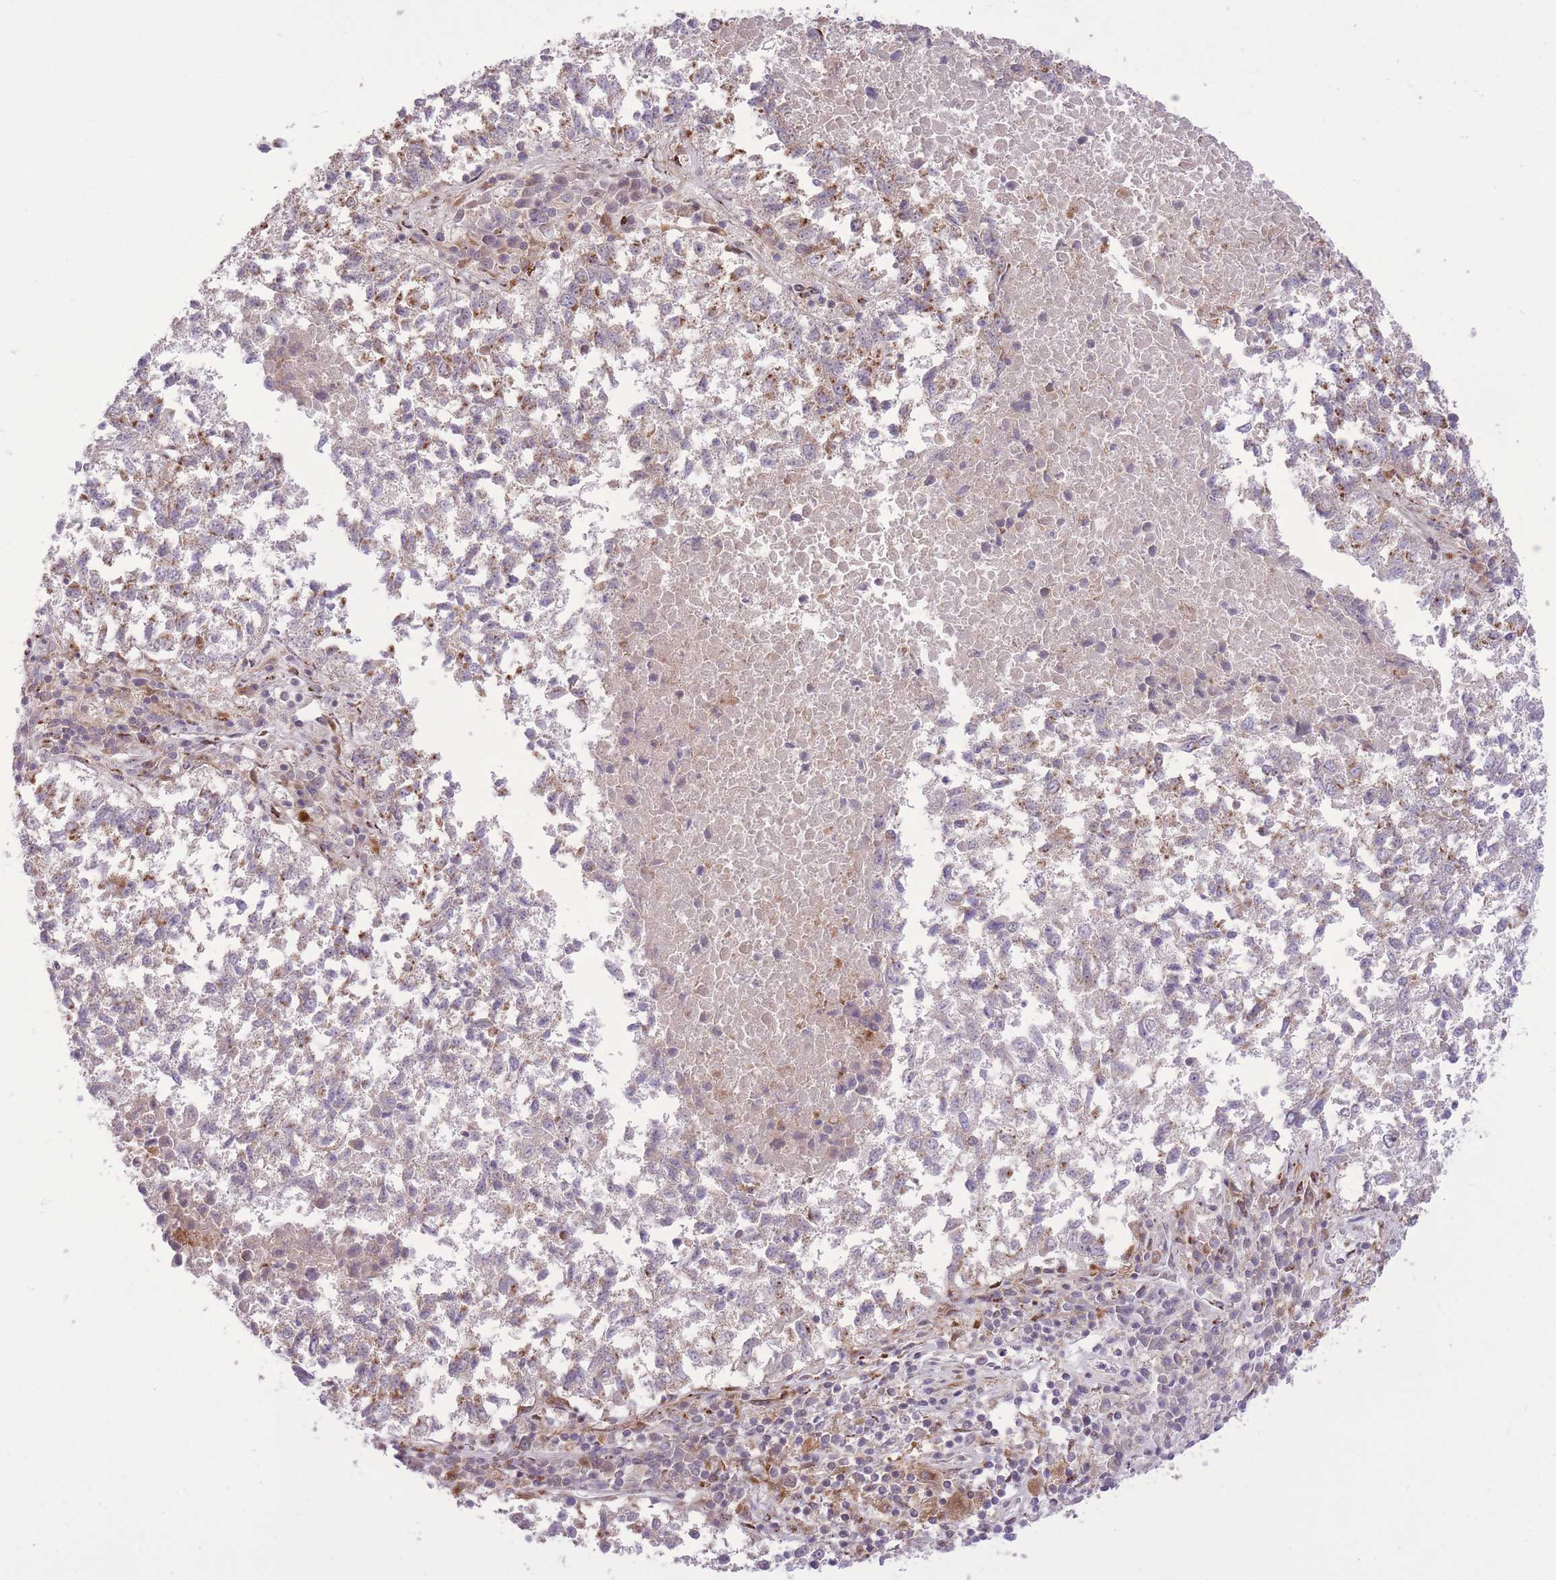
{"staining": {"intensity": "moderate", "quantity": "<25%", "location": "cytoplasmic/membranous"}, "tissue": "lung cancer", "cell_type": "Tumor cells", "image_type": "cancer", "snomed": [{"axis": "morphology", "description": "Squamous cell carcinoma, NOS"}, {"axis": "topography", "description": "Lung"}], "caption": "Tumor cells exhibit moderate cytoplasmic/membranous expression in approximately <25% of cells in lung squamous cell carcinoma. (DAB IHC, brown staining for protein, blue staining for nuclei).", "gene": "ZBED5", "patient": {"sex": "male", "age": 73}}